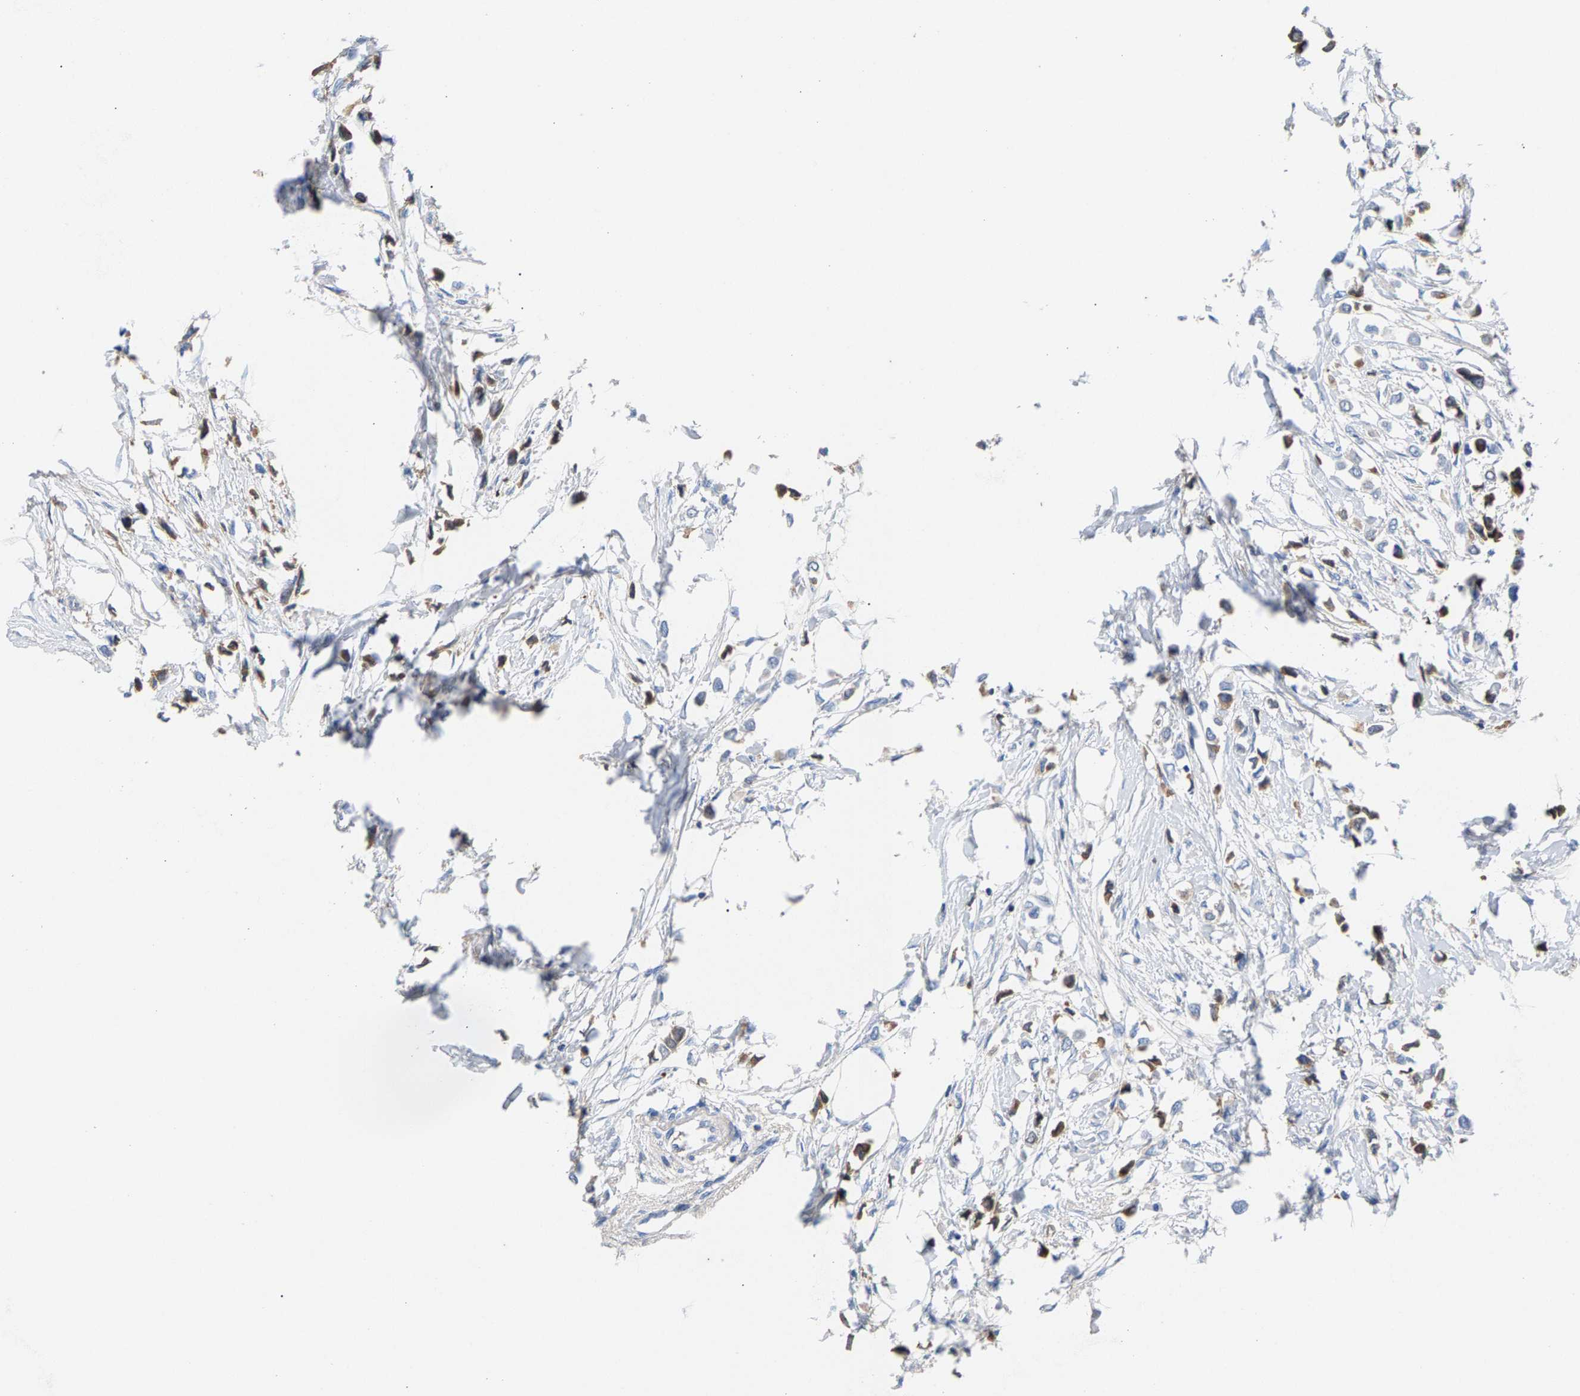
{"staining": {"intensity": "moderate", "quantity": "25%-75%", "location": "cytoplasmic/membranous"}, "tissue": "breast cancer", "cell_type": "Tumor cells", "image_type": "cancer", "snomed": [{"axis": "morphology", "description": "Lobular carcinoma"}, {"axis": "topography", "description": "Breast"}], "caption": "Moderate cytoplasmic/membranous positivity is appreciated in approximately 25%-75% of tumor cells in breast cancer (lobular carcinoma).", "gene": "APOH", "patient": {"sex": "female", "age": 51}}